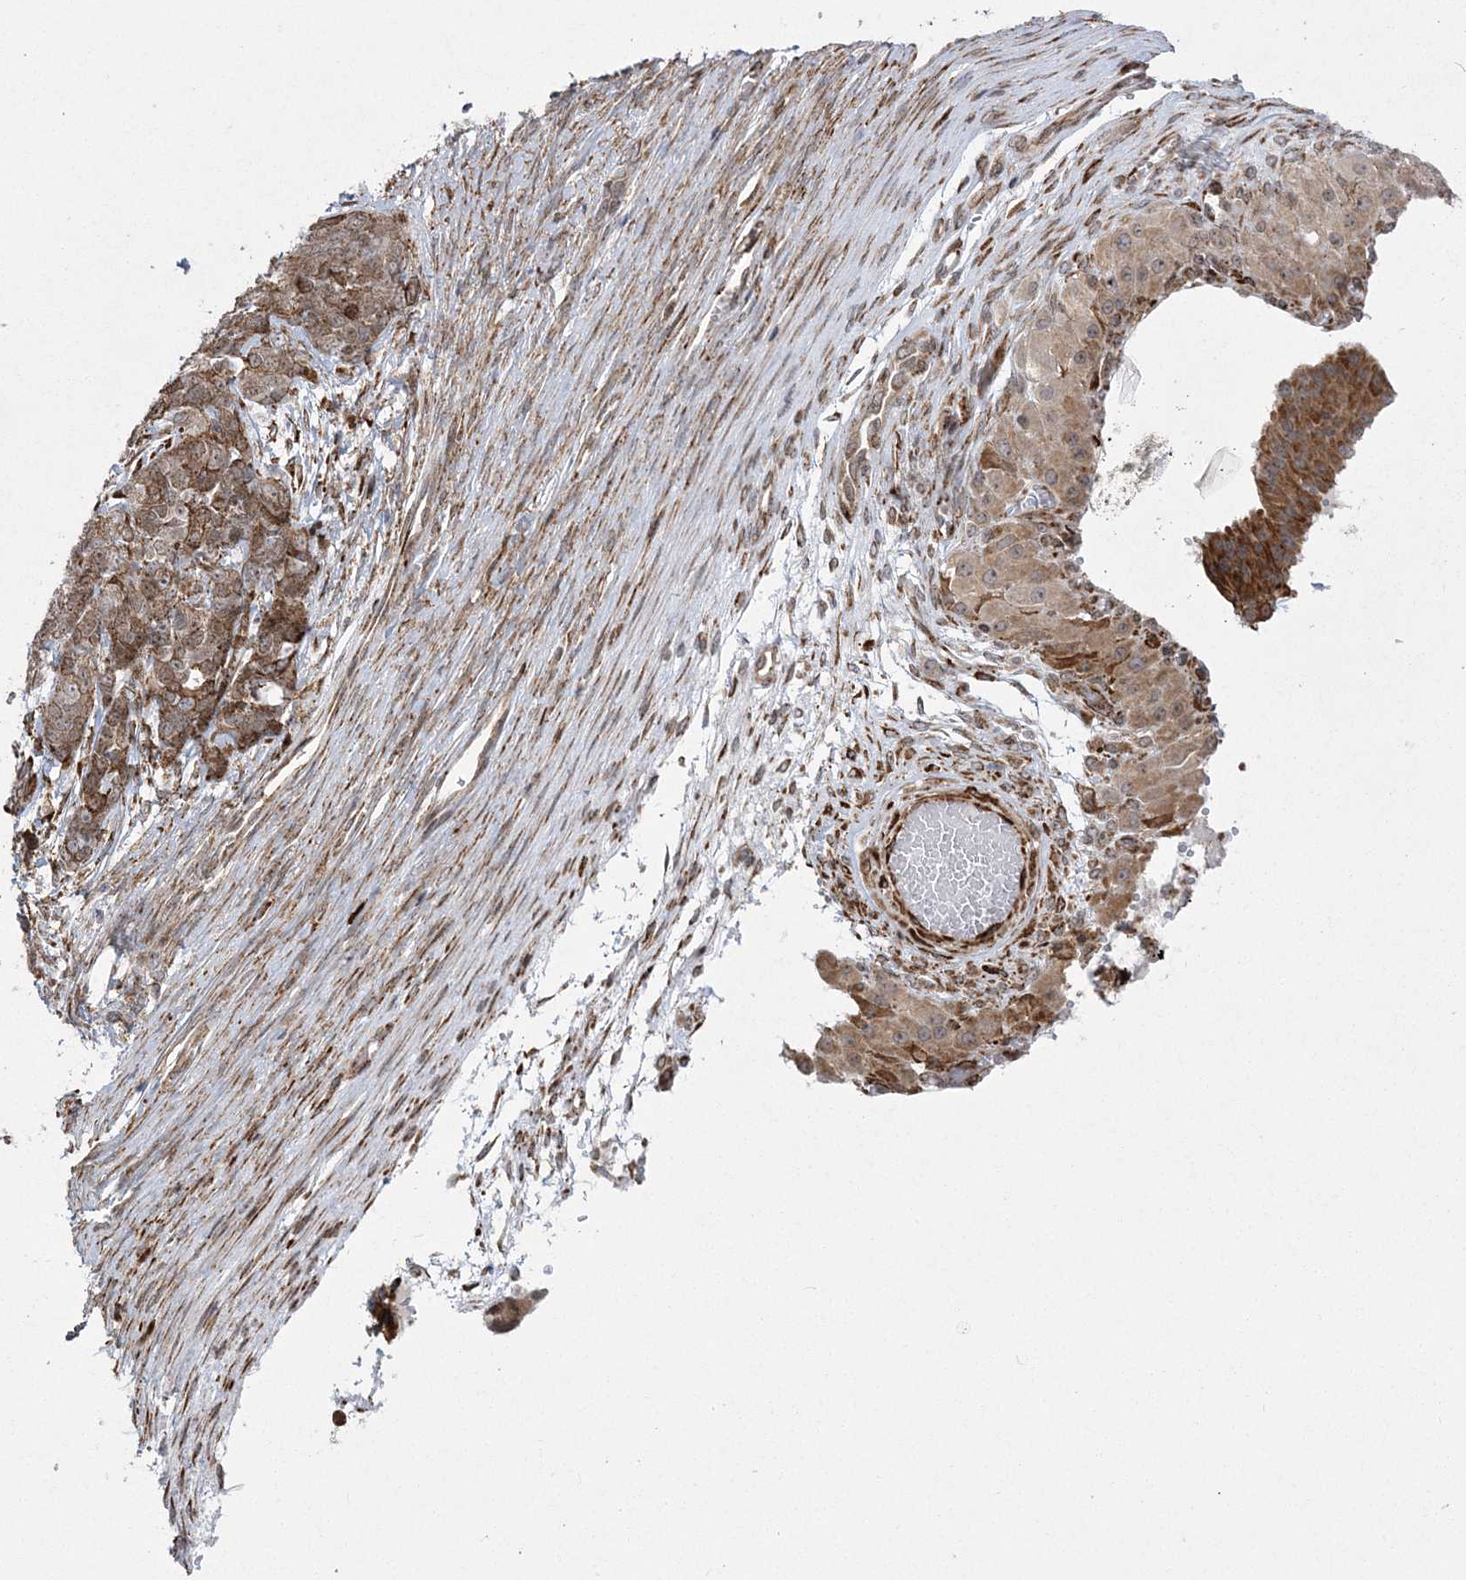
{"staining": {"intensity": "moderate", "quantity": ">75%", "location": "cytoplasmic/membranous,nuclear"}, "tissue": "ovarian cancer", "cell_type": "Tumor cells", "image_type": "cancer", "snomed": [{"axis": "morphology", "description": "Cystadenocarcinoma, serous, NOS"}, {"axis": "topography", "description": "Ovary"}], "caption": "Ovarian cancer (serous cystadenocarcinoma) stained for a protein (brown) shows moderate cytoplasmic/membranous and nuclear positive positivity in approximately >75% of tumor cells.", "gene": "EFCAB12", "patient": {"sex": "female", "age": 44}}